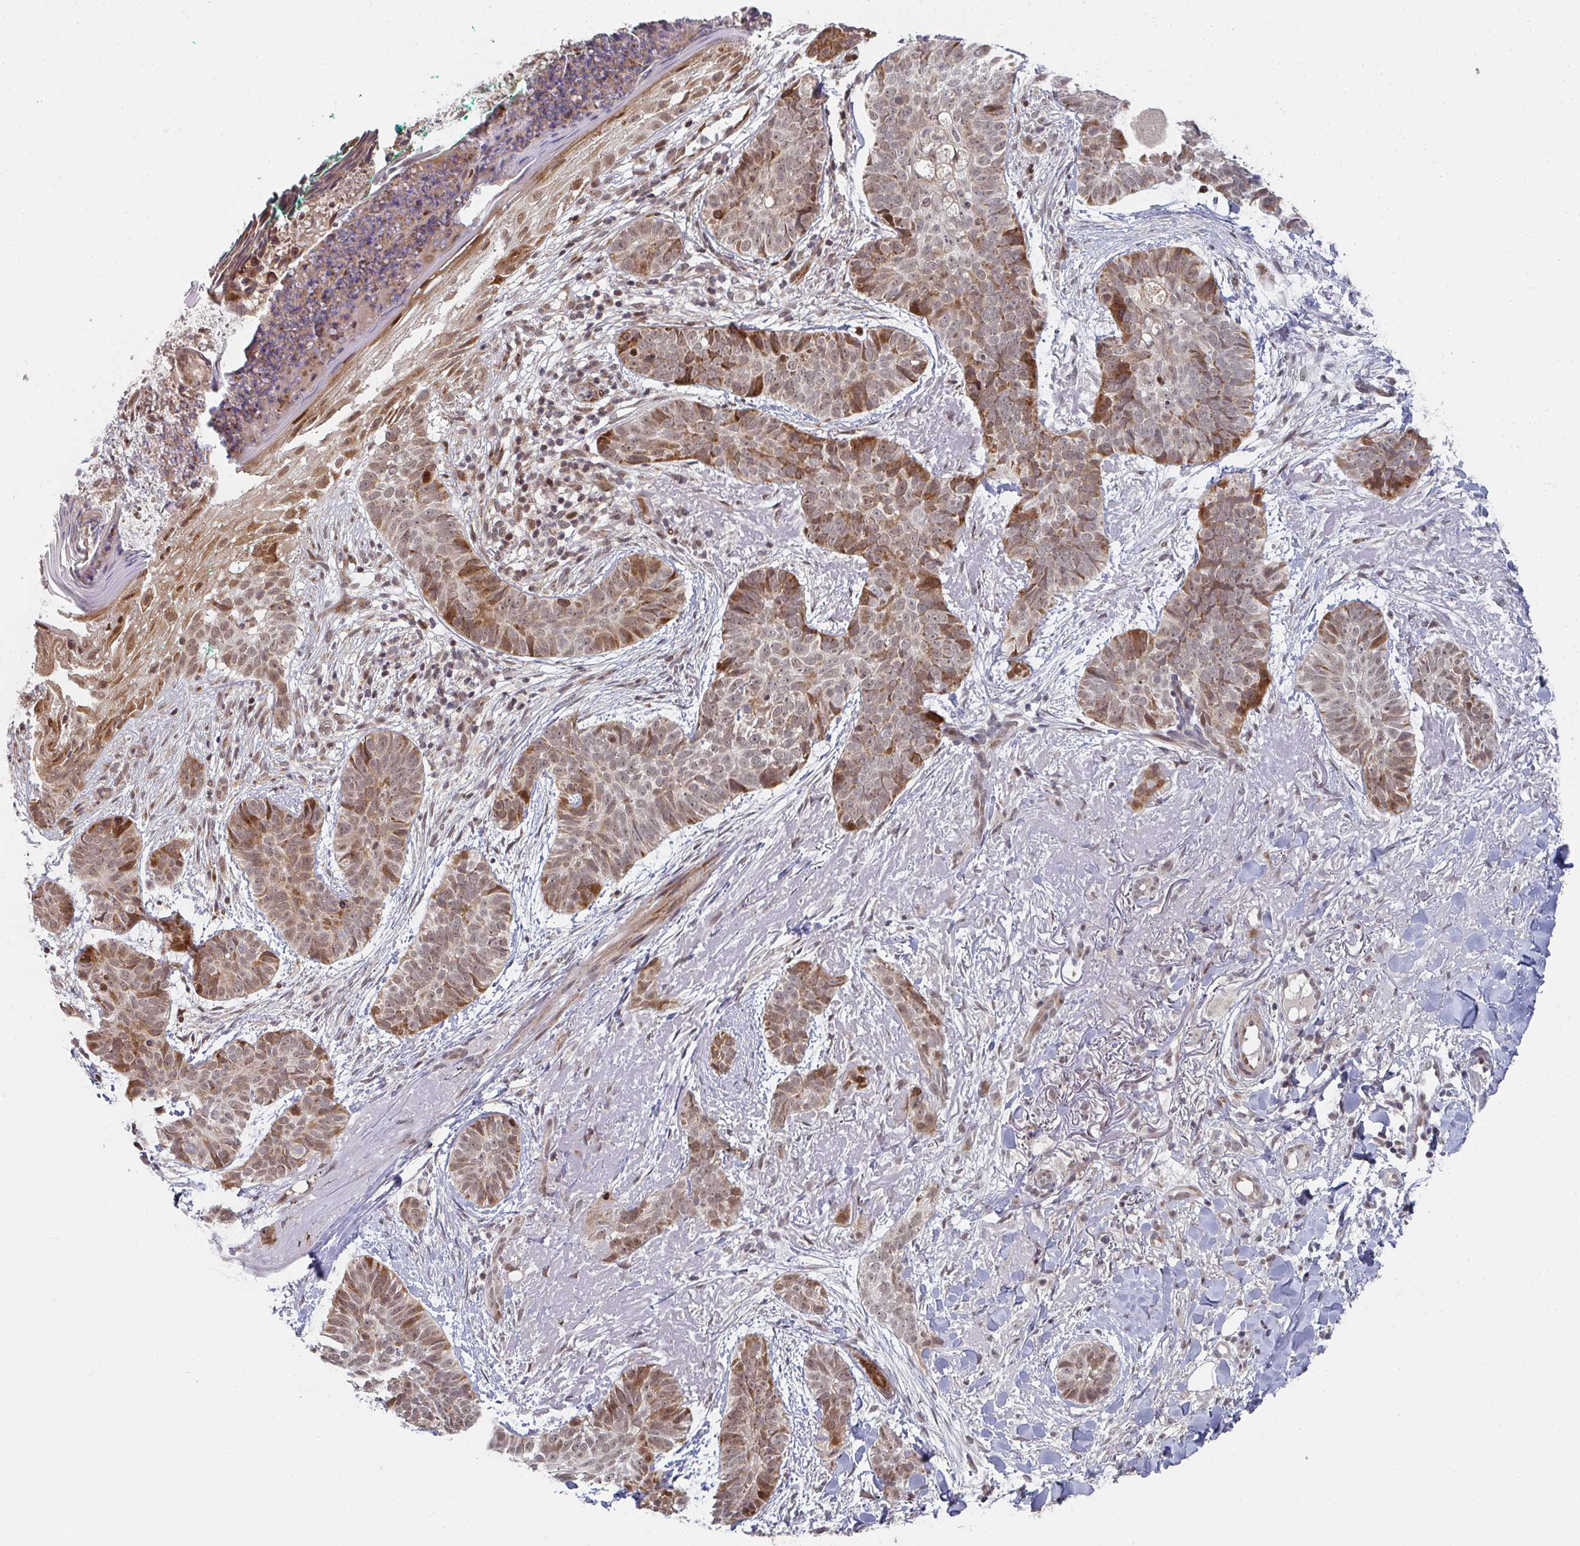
{"staining": {"intensity": "moderate", "quantity": "25%-75%", "location": "cytoplasmic/membranous,nuclear"}, "tissue": "skin cancer", "cell_type": "Tumor cells", "image_type": "cancer", "snomed": [{"axis": "morphology", "description": "Basal cell carcinoma"}, {"axis": "topography", "description": "Skin"}, {"axis": "topography", "description": "Skin of face"}, {"axis": "topography", "description": "Skin of nose"}], "caption": "Skin basal cell carcinoma stained for a protein (brown) shows moderate cytoplasmic/membranous and nuclear positive expression in approximately 25%-75% of tumor cells.", "gene": "RBBP5", "patient": {"sex": "female", "age": 86}}